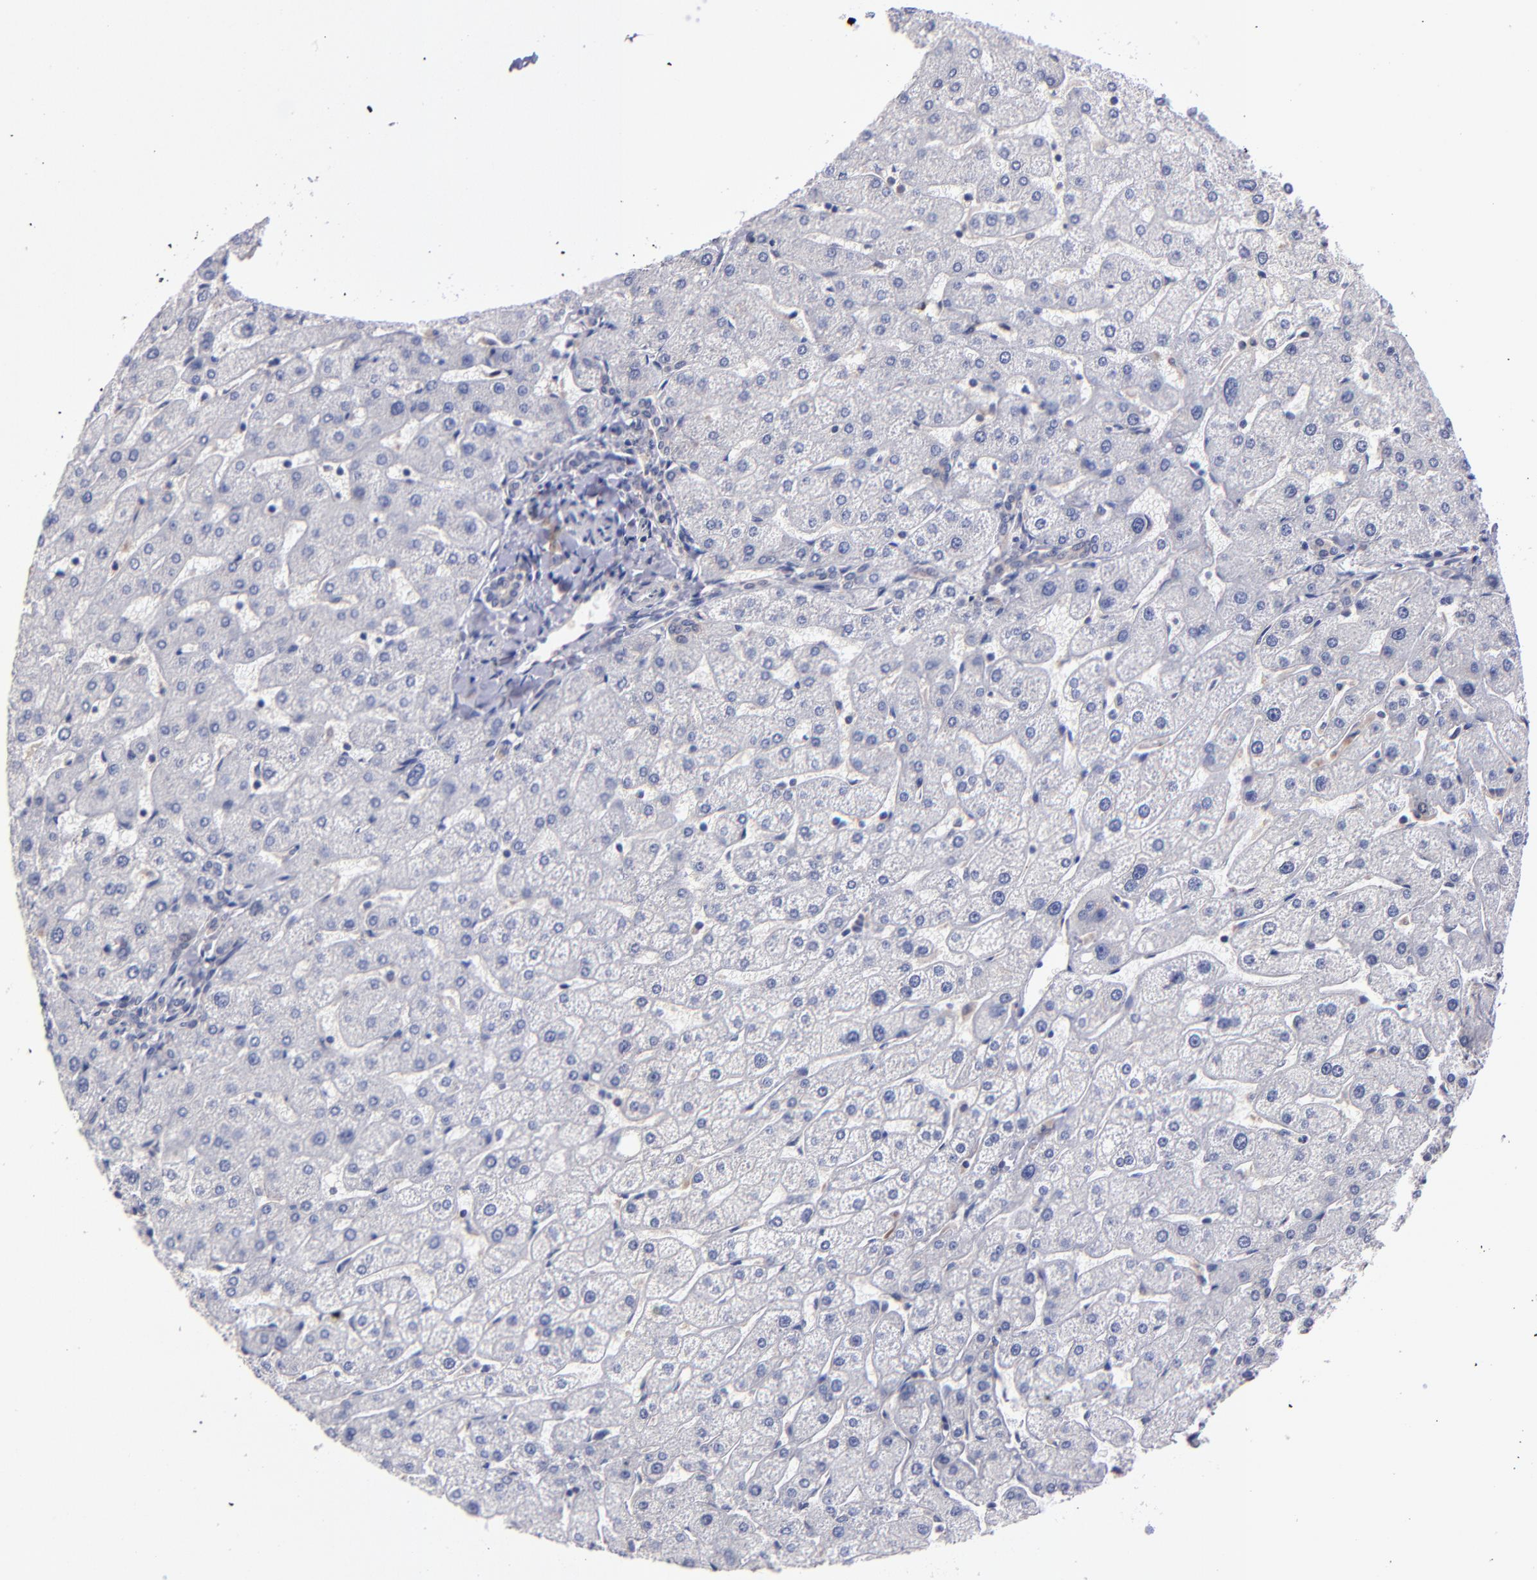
{"staining": {"intensity": "weak", "quantity": ">75%", "location": "cytoplasmic/membranous"}, "tissue": "liver", "cell_type": "Cholangiocytes", "image_type": "normal", "snomed": [{"axis": "morphology", "description": "Normal tissue, NOS"}, {"axis": "topography", "description": "Liver"}], "caption": "IHC micrograph of unremarkable liver: human liver stained using immunohistochemistry (IHC) reveals low levels of weak protein expression localized specifically in the cytoplasmic/membranous of cholangiocytes, appearing as a cytoplasmic/membranous brown color.", "gene": "EIF3L", "patient": {"sex": "male", "age": 67}}